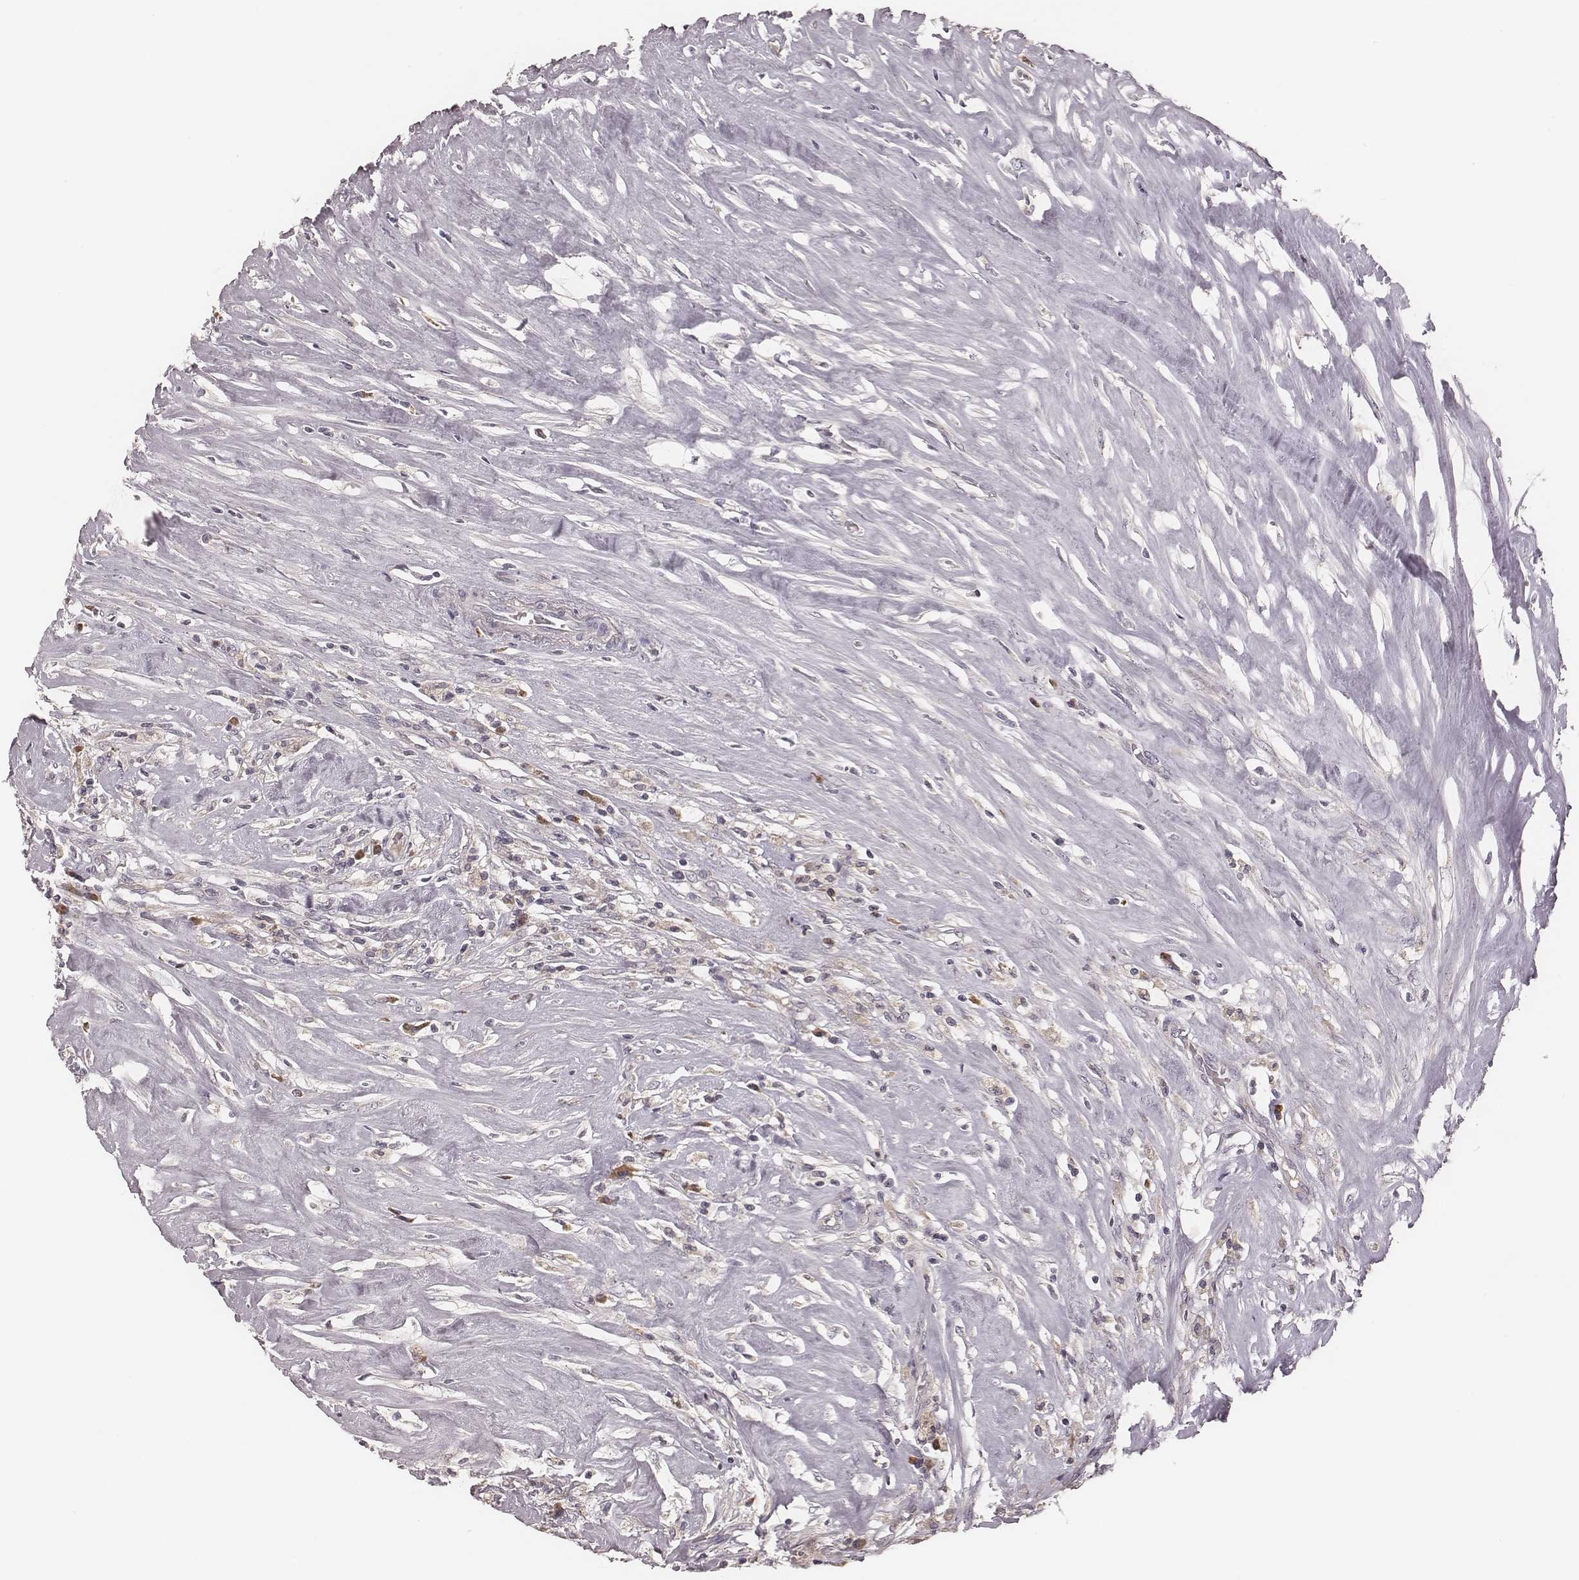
{"staining": {"intensity": "moderate", "quantity": "<25%", "location": "cytoplasmic/membranous"}, "tissue": "testis cancer", "cell_type": "Tumor cells", "image_type": "cancer", "snomed": [{"axis": "morphology", "description": "Necrosis, NOS"}, {"axis": "morphology", "description": "Carcinoma, Embryonal, NOS"}, {"axis": "topography", "description": "Testis"}], "caption": "Embryonal carcinoma (testis) tissue demonstrates moderate cytoplasmic/membranous staining in about <25% of tumor cells, visualized by immunohistochemistry.", "gene": "P2RX5", "patient": {"sex": "male", "age": 19}}